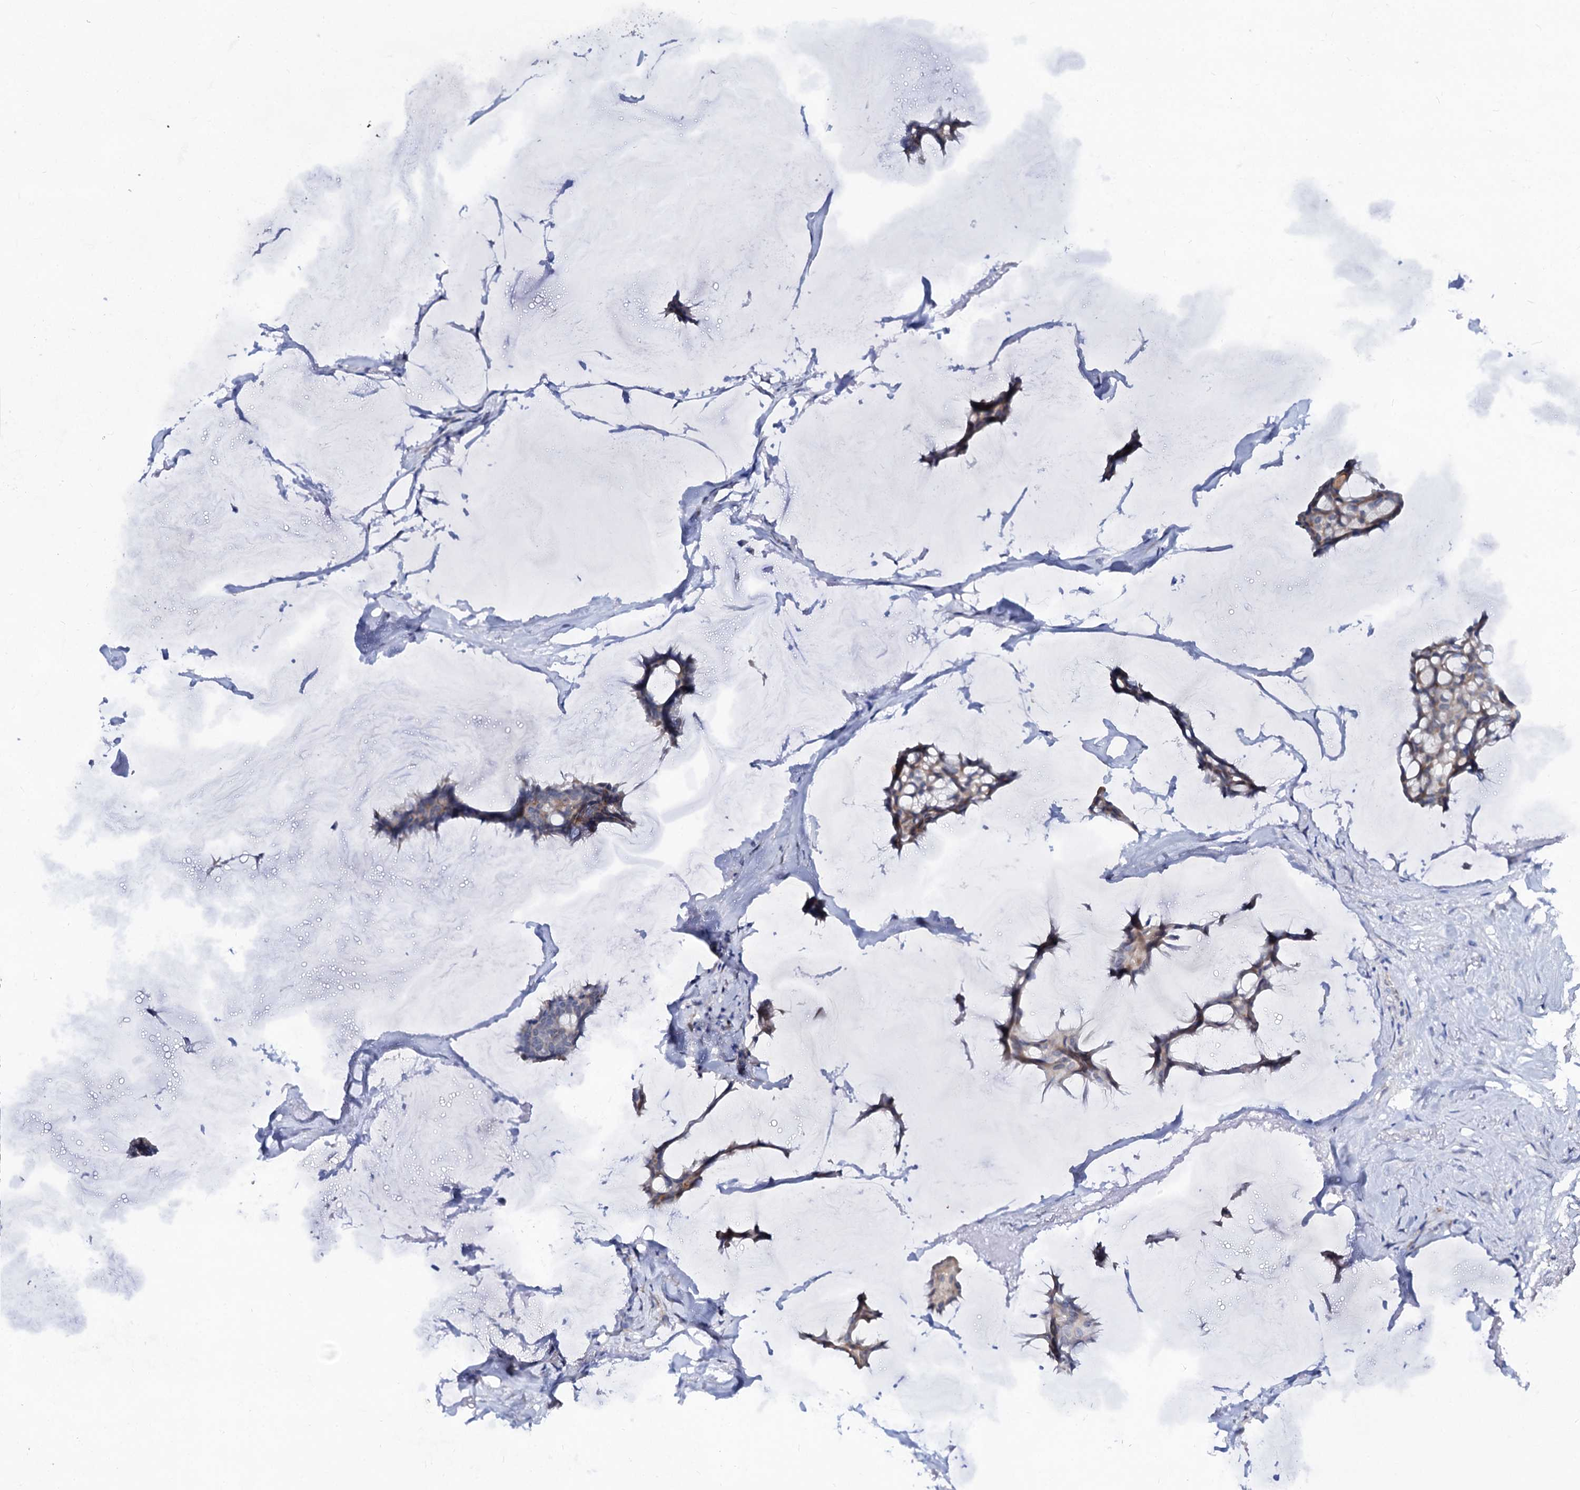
{"staining": {"intensity": "weak", "quantity": "<25%", "location": "cytoplasmic/membranous"}, "tissue": "breast cancer", "cell_type": "Tumor cells", "image_type": "cancer", "snomed": [{"axis": "morphology", "description": "Duct carcinoma"}, {"axis": "topography", "description": "Breast"}], "caption": "The histopathology image reveals no staining of tumor cells in breast intraductal carcinoma.", "gene": "CAPRIN2", "patient": {"sex": "female", "age": 93}}